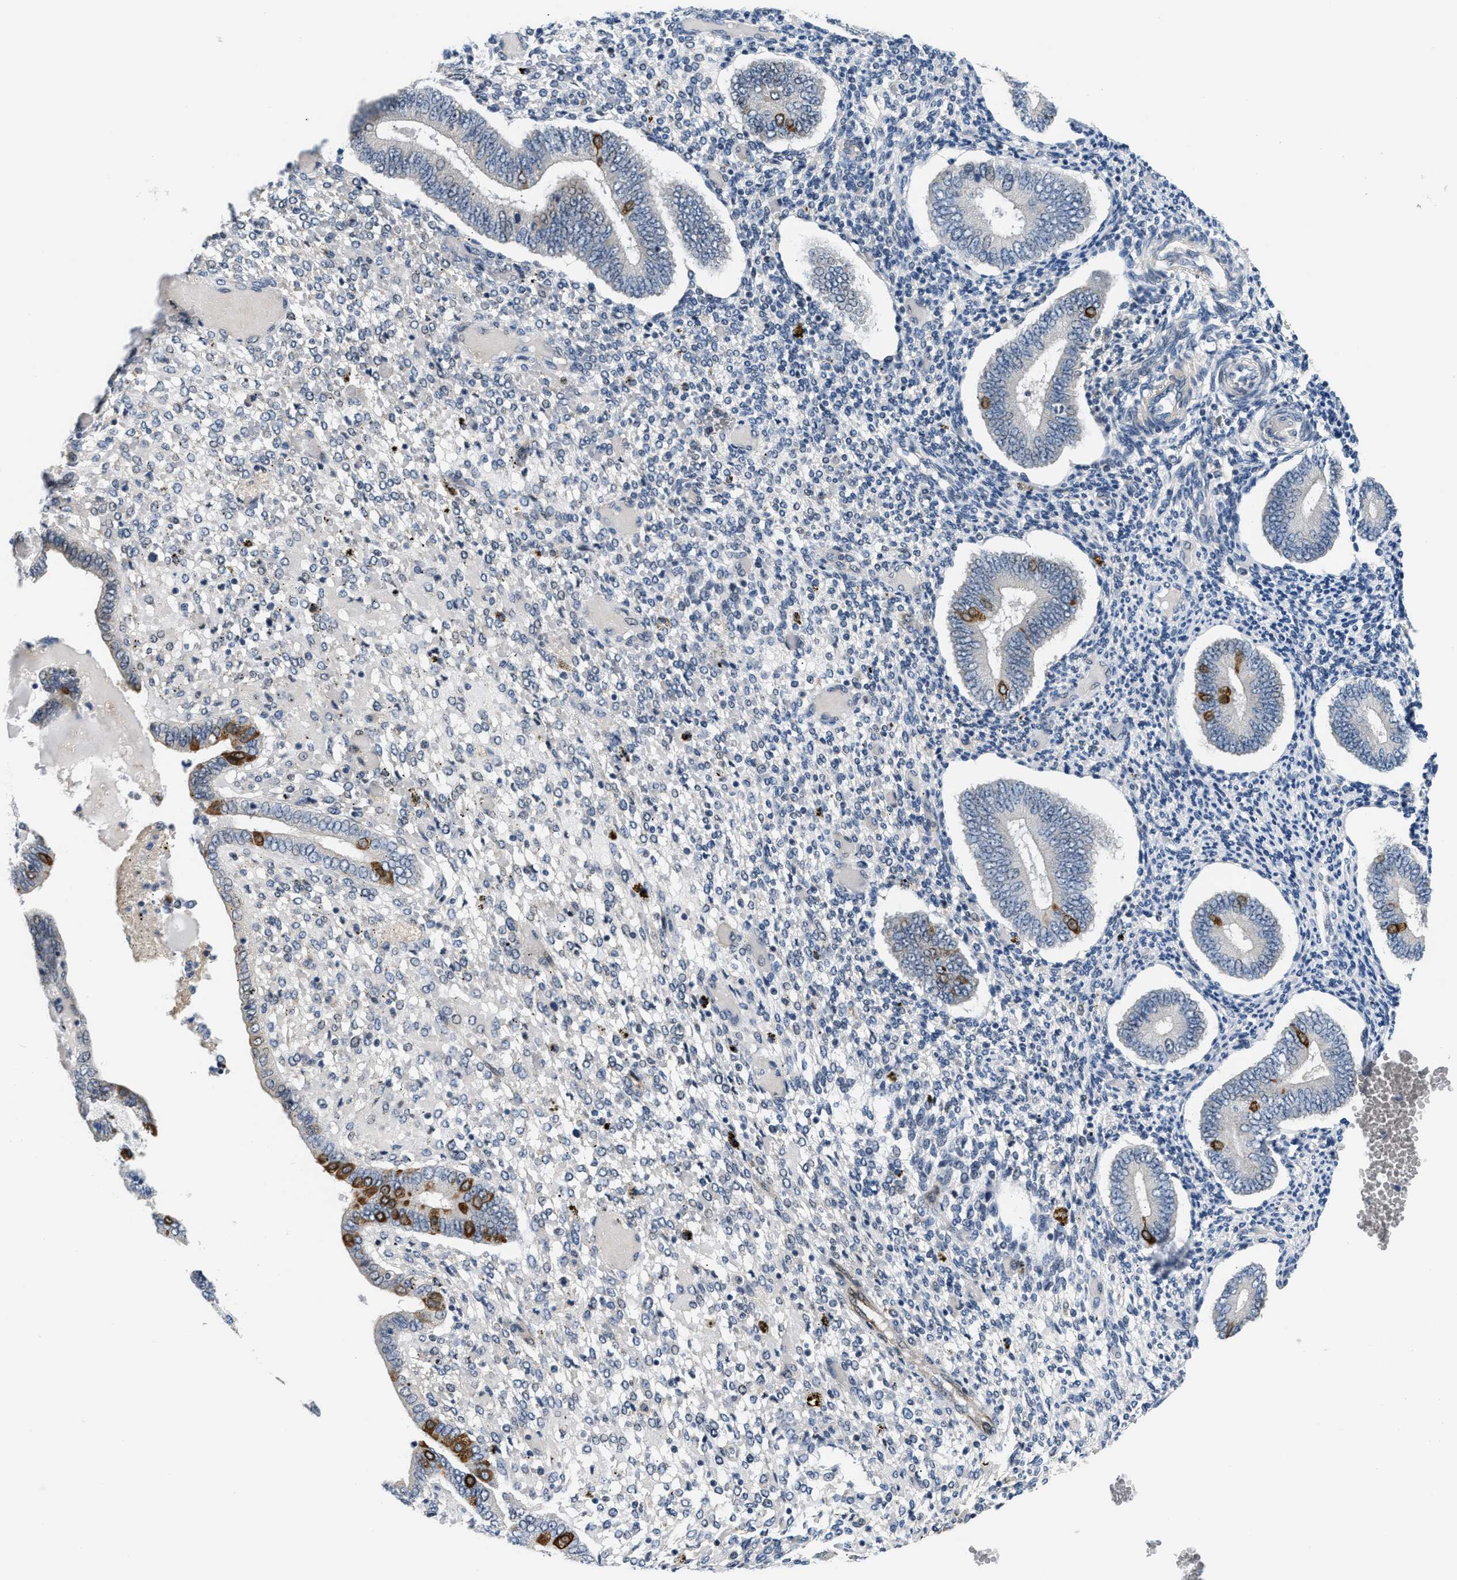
{"staining": {"intensity": "negative", "quantity": "none", "location": "none"}, "tissue": "endometrium", "cell_type": "Cells in endometrial stroma", "image_type": "normal", "snomed": [{"axis": "morphology", "description": "Normal tissue, NOS"}, {"axis": "topography", "description": "Endometrium"}], "caption": "This is a image of immunohistochemistry staining of benign endometrium, which shows no positivity in cells in endometrial stroma.", "gene": "CLGN", "patient": {"sex": "female", "age": 42}}